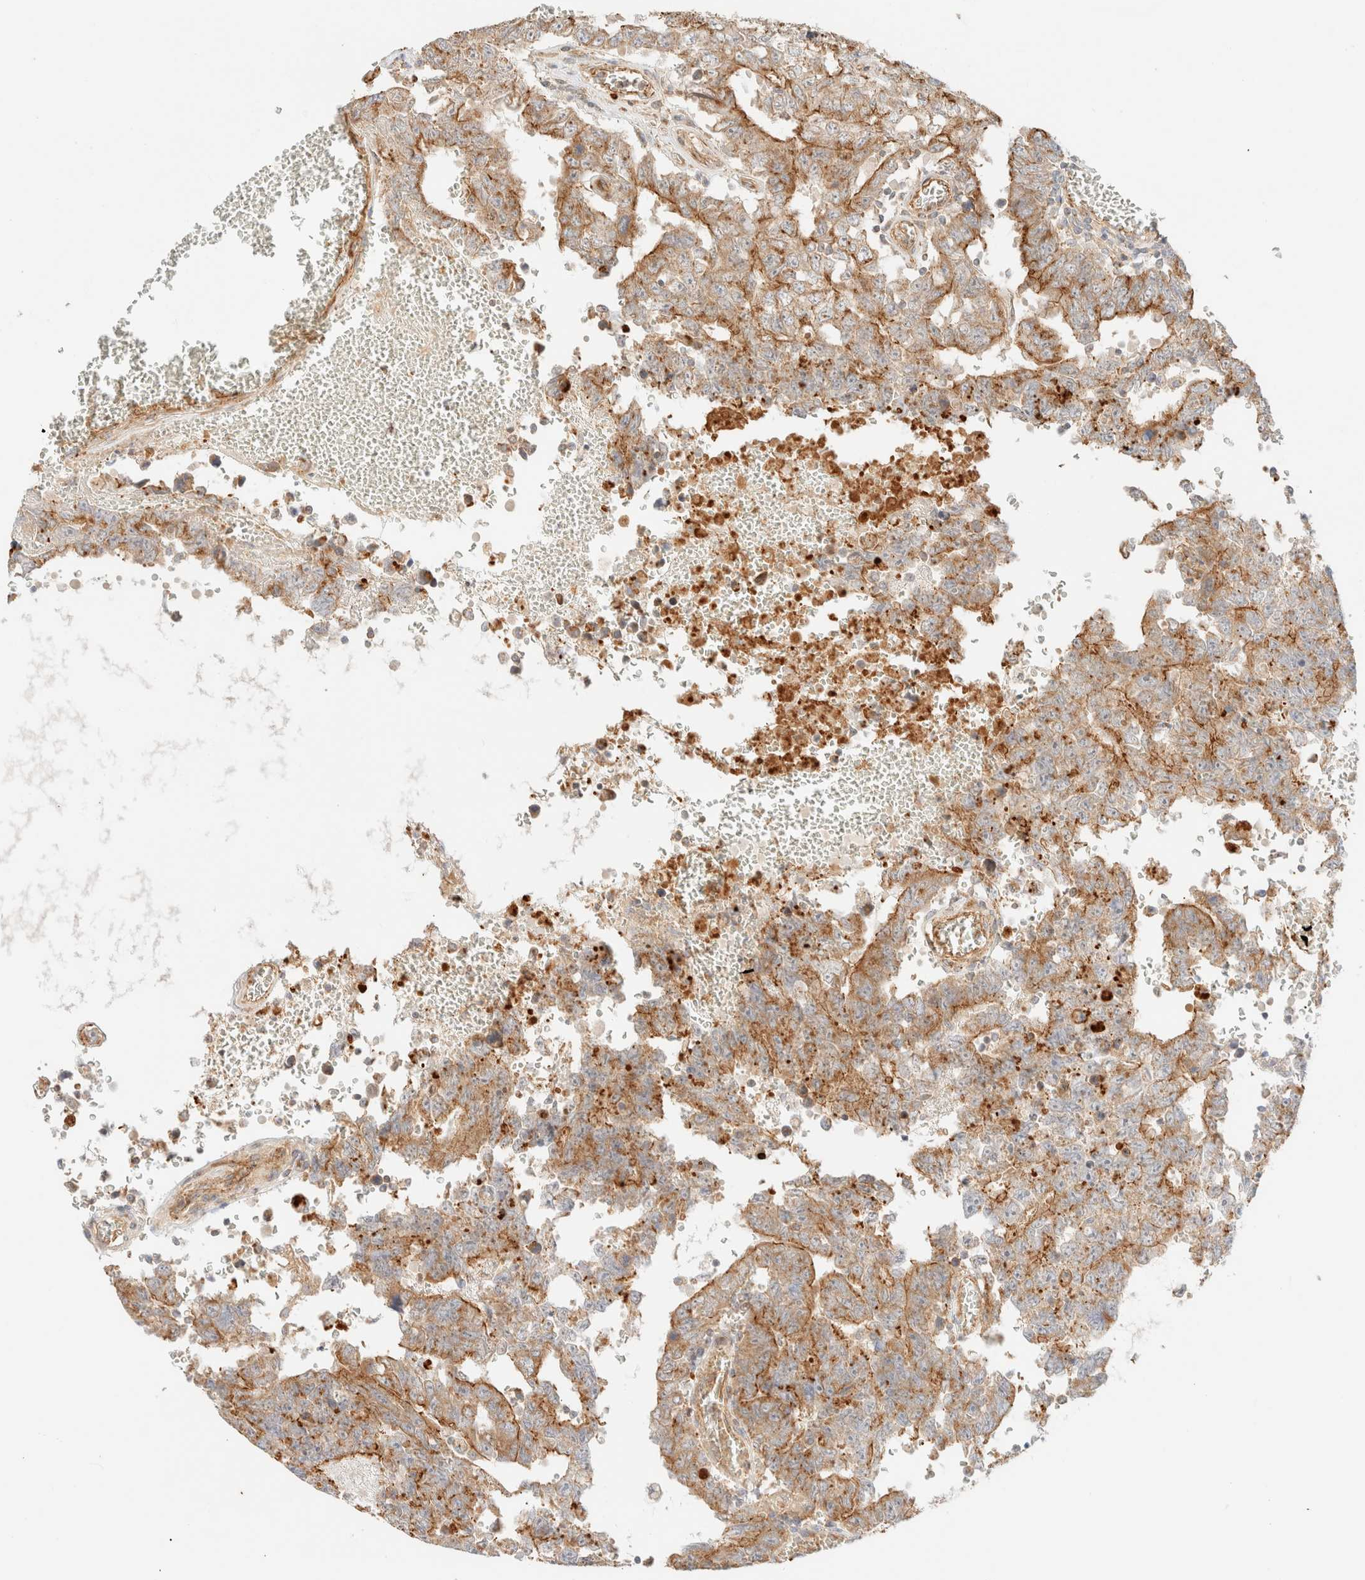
{"staining": {"intensity": "moderate", "quantity": ">75%", "location": "cytoplasmic/membranous"}, "tissue": "testis cancer", "cell_type": "Tumor cells", "image_type": "cancer", "snomed": [{"axis": "morphology", "description": "Carcinoma, Embryonal, NOS"}, {"axis": "topography", "description": "Testis"}], "caption": "This is a photomicrograph of immunohistochemistry staining of testis embryonal carcinoma, which shows moderate staining in the cytoplasmic/membranous of tumor cells.", "gene": "MYO10", "patient": {"sex": "male", "age": 26}}